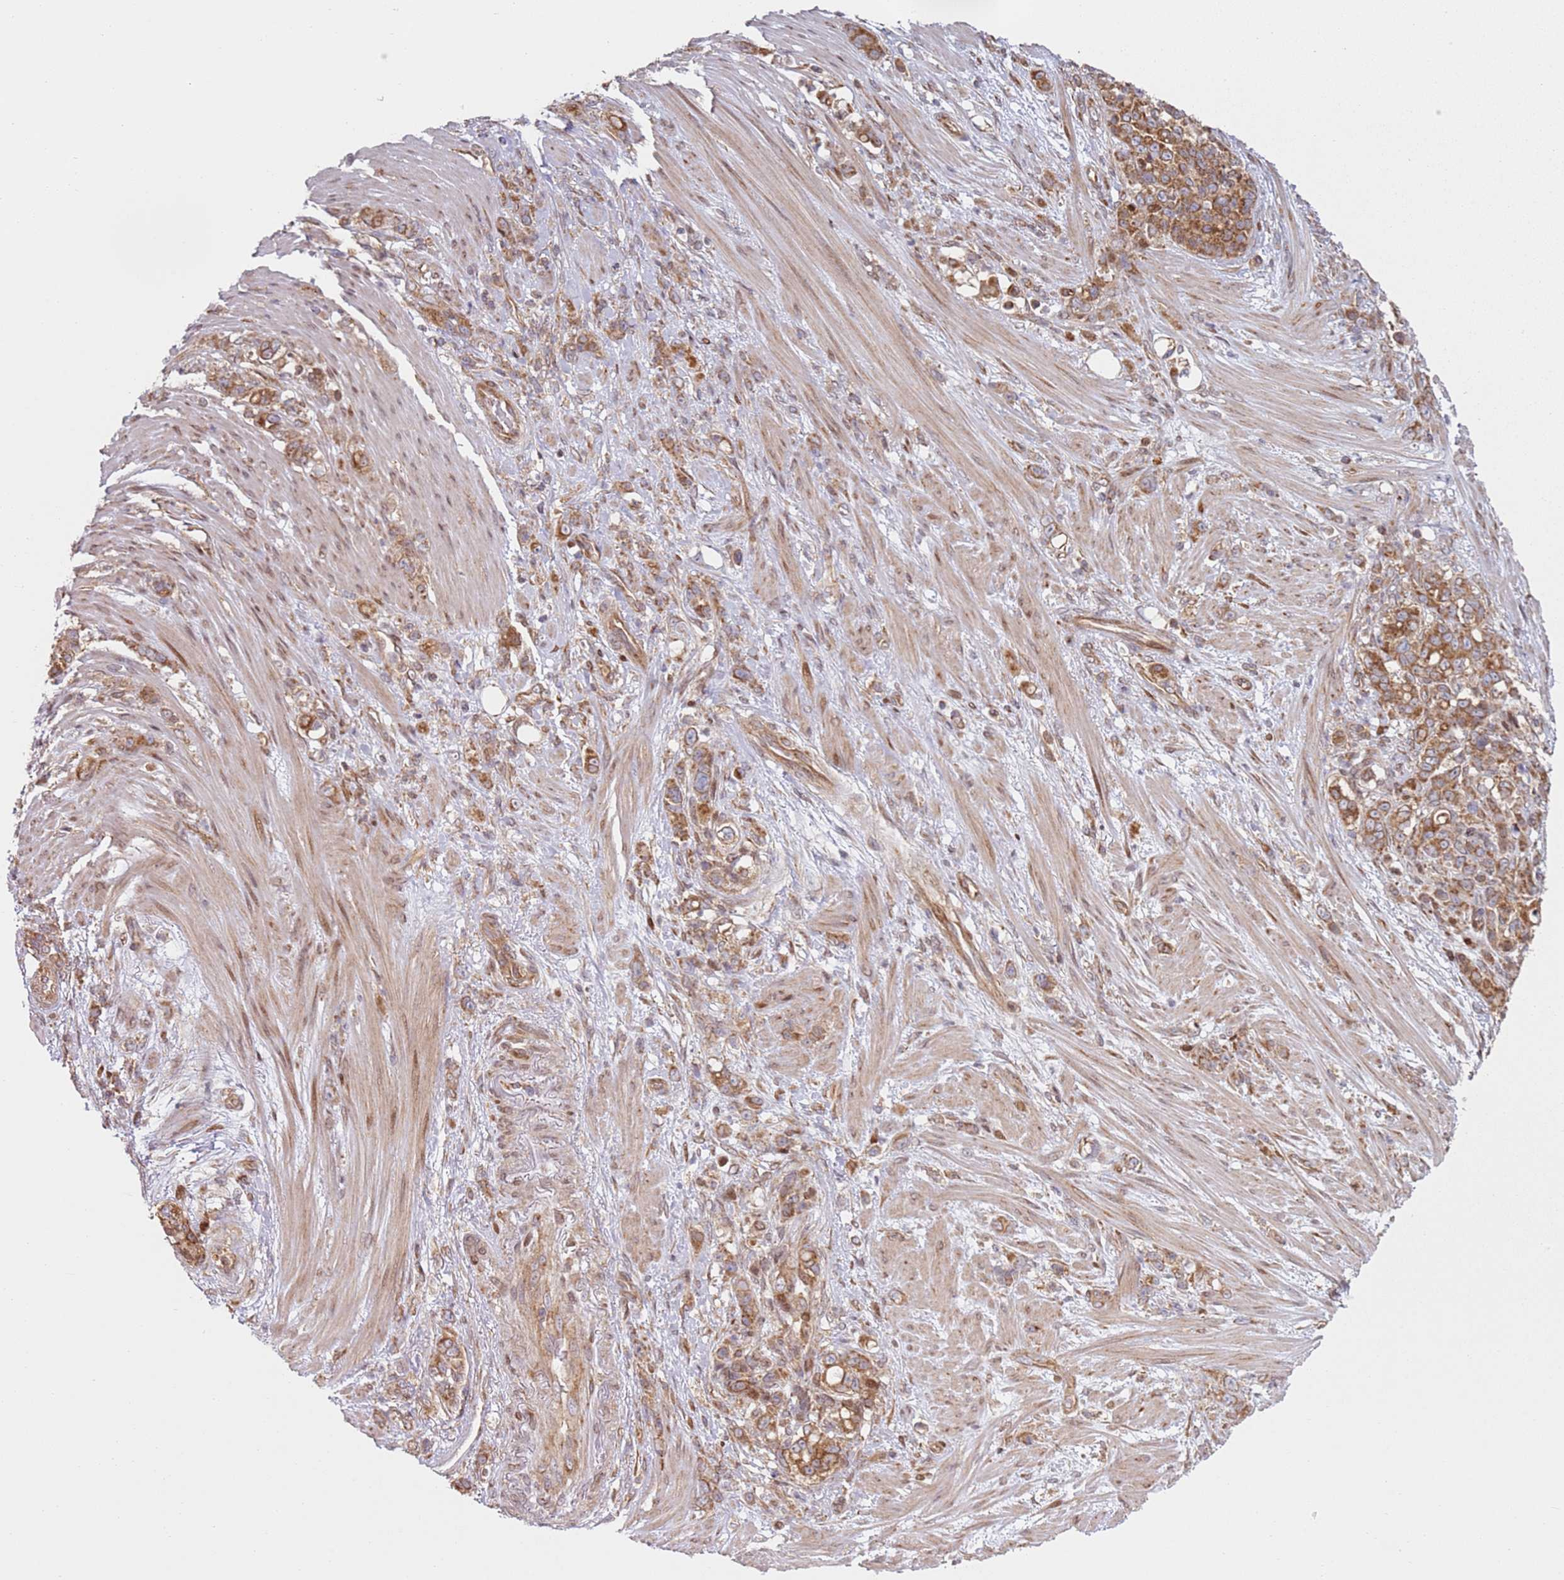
{"staining": {"intensity": "moderate", "quantity": ">75%", "location": "cytoplasmic/membranous"}, "tissue": "stomach cancer", "cell_type": "Tumor cells", "image_type": "cancer", "snomed": [{"axis": "morphology", "description": "Normal tissue, NOS"}, {"axis": "morphology", "description": "Adenocarcinoma, NOS"}, {"axis": "topography", "description": "Stomach"}], "caption": "Tumor cells reveal medium levels of moderate cytoplasmic/membranous positivity in about >75% of cells in stomach cancer. (Brightfield microscopy of DAB IHC at high magnification).", "gene": "HNRNPLL", "patient": {"sex": "female", "age": 79}}